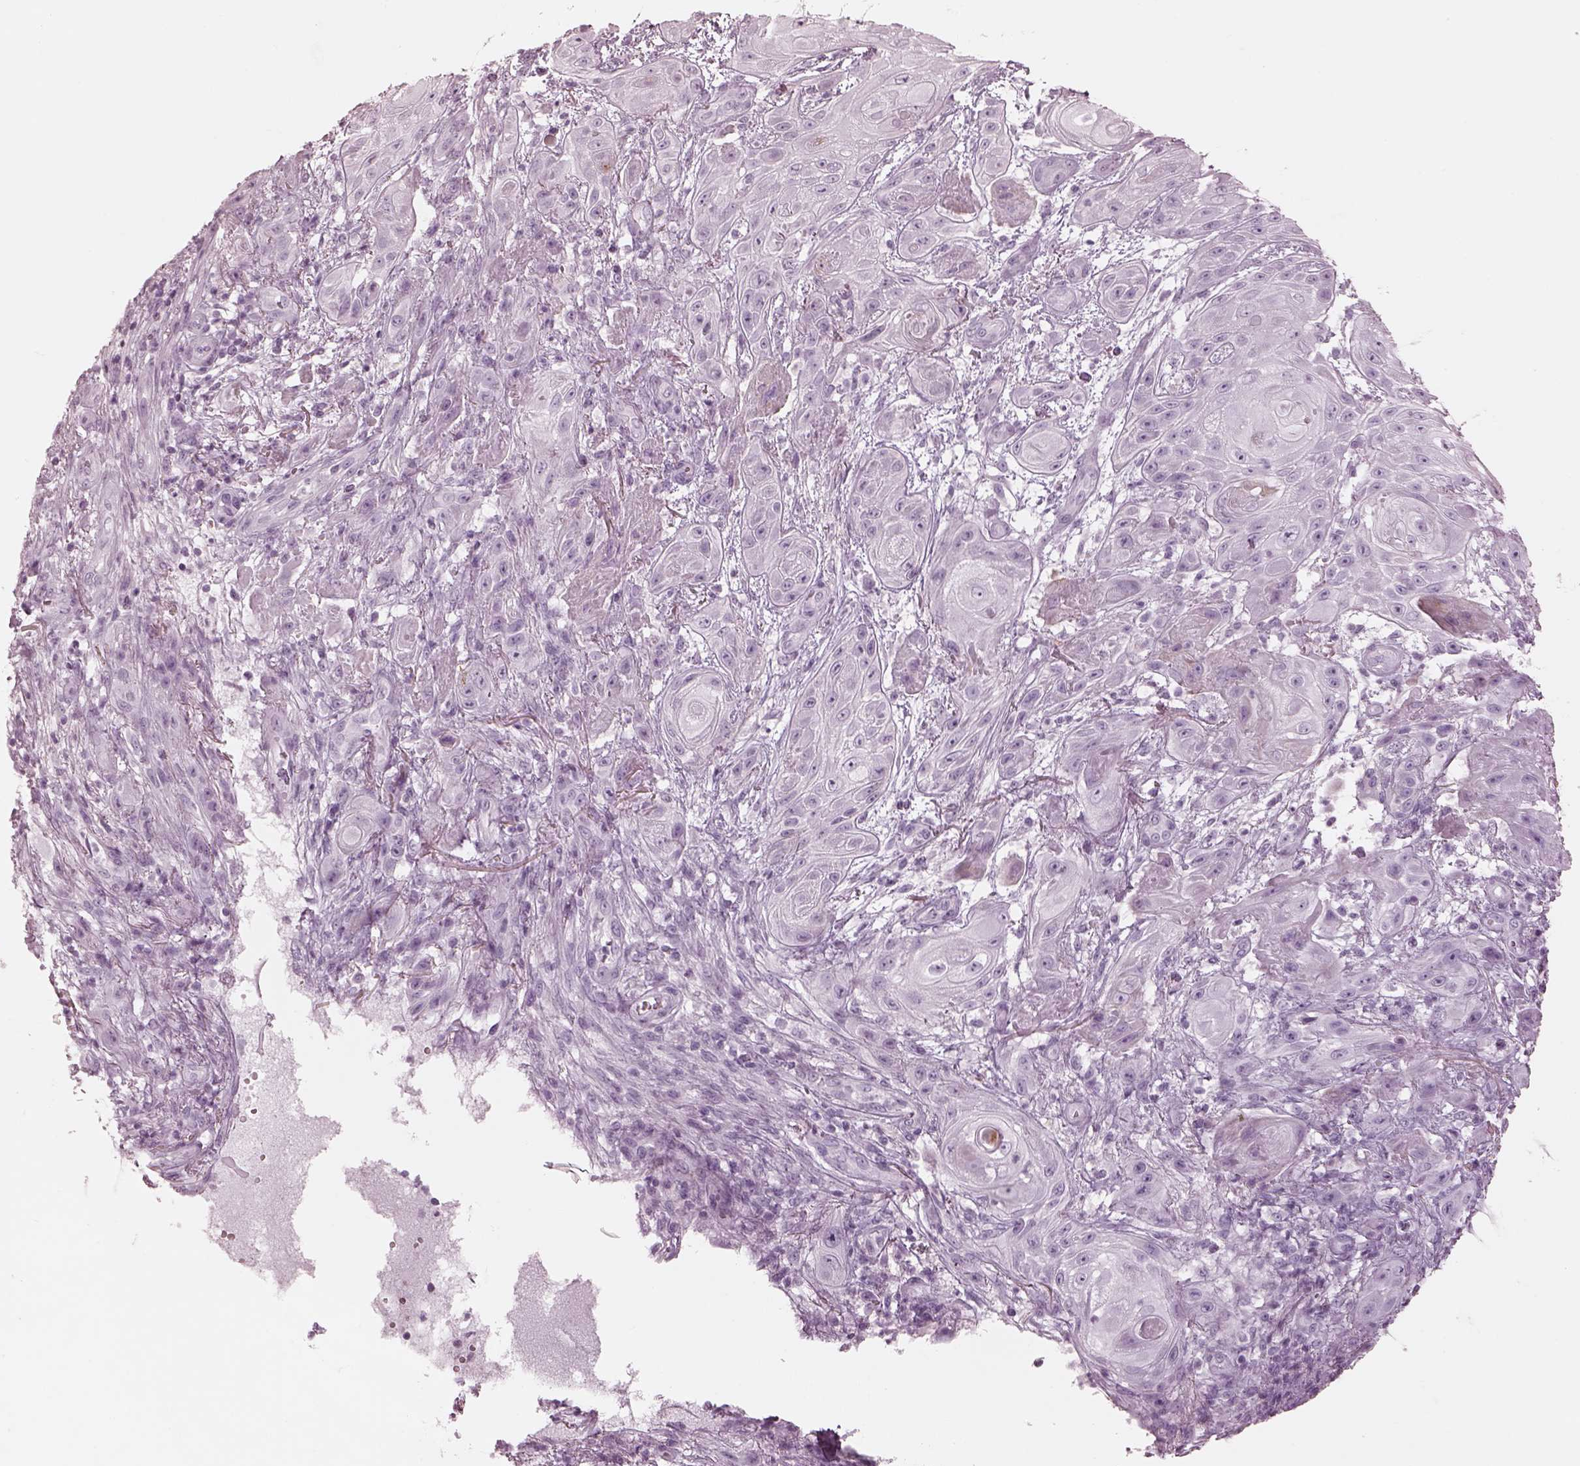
{"staining": {"intensity": "negative", "quantity": "none", "location": "none"}, "tissue": "skin cancer", "cell_type": "Tumor cells", "image_type": "cancer", "snomed": [{"axis": "morphology", "description": "Squamous cell carcinoma, NOS"}, {"axis": "topography", "description": "Skin"}], "caption": "There is no significant staining in tumor cells of skin cancer (squamous cell carcinoma).", "gene": "OPN4", "patient": {"sex": "male", "age": 62}}